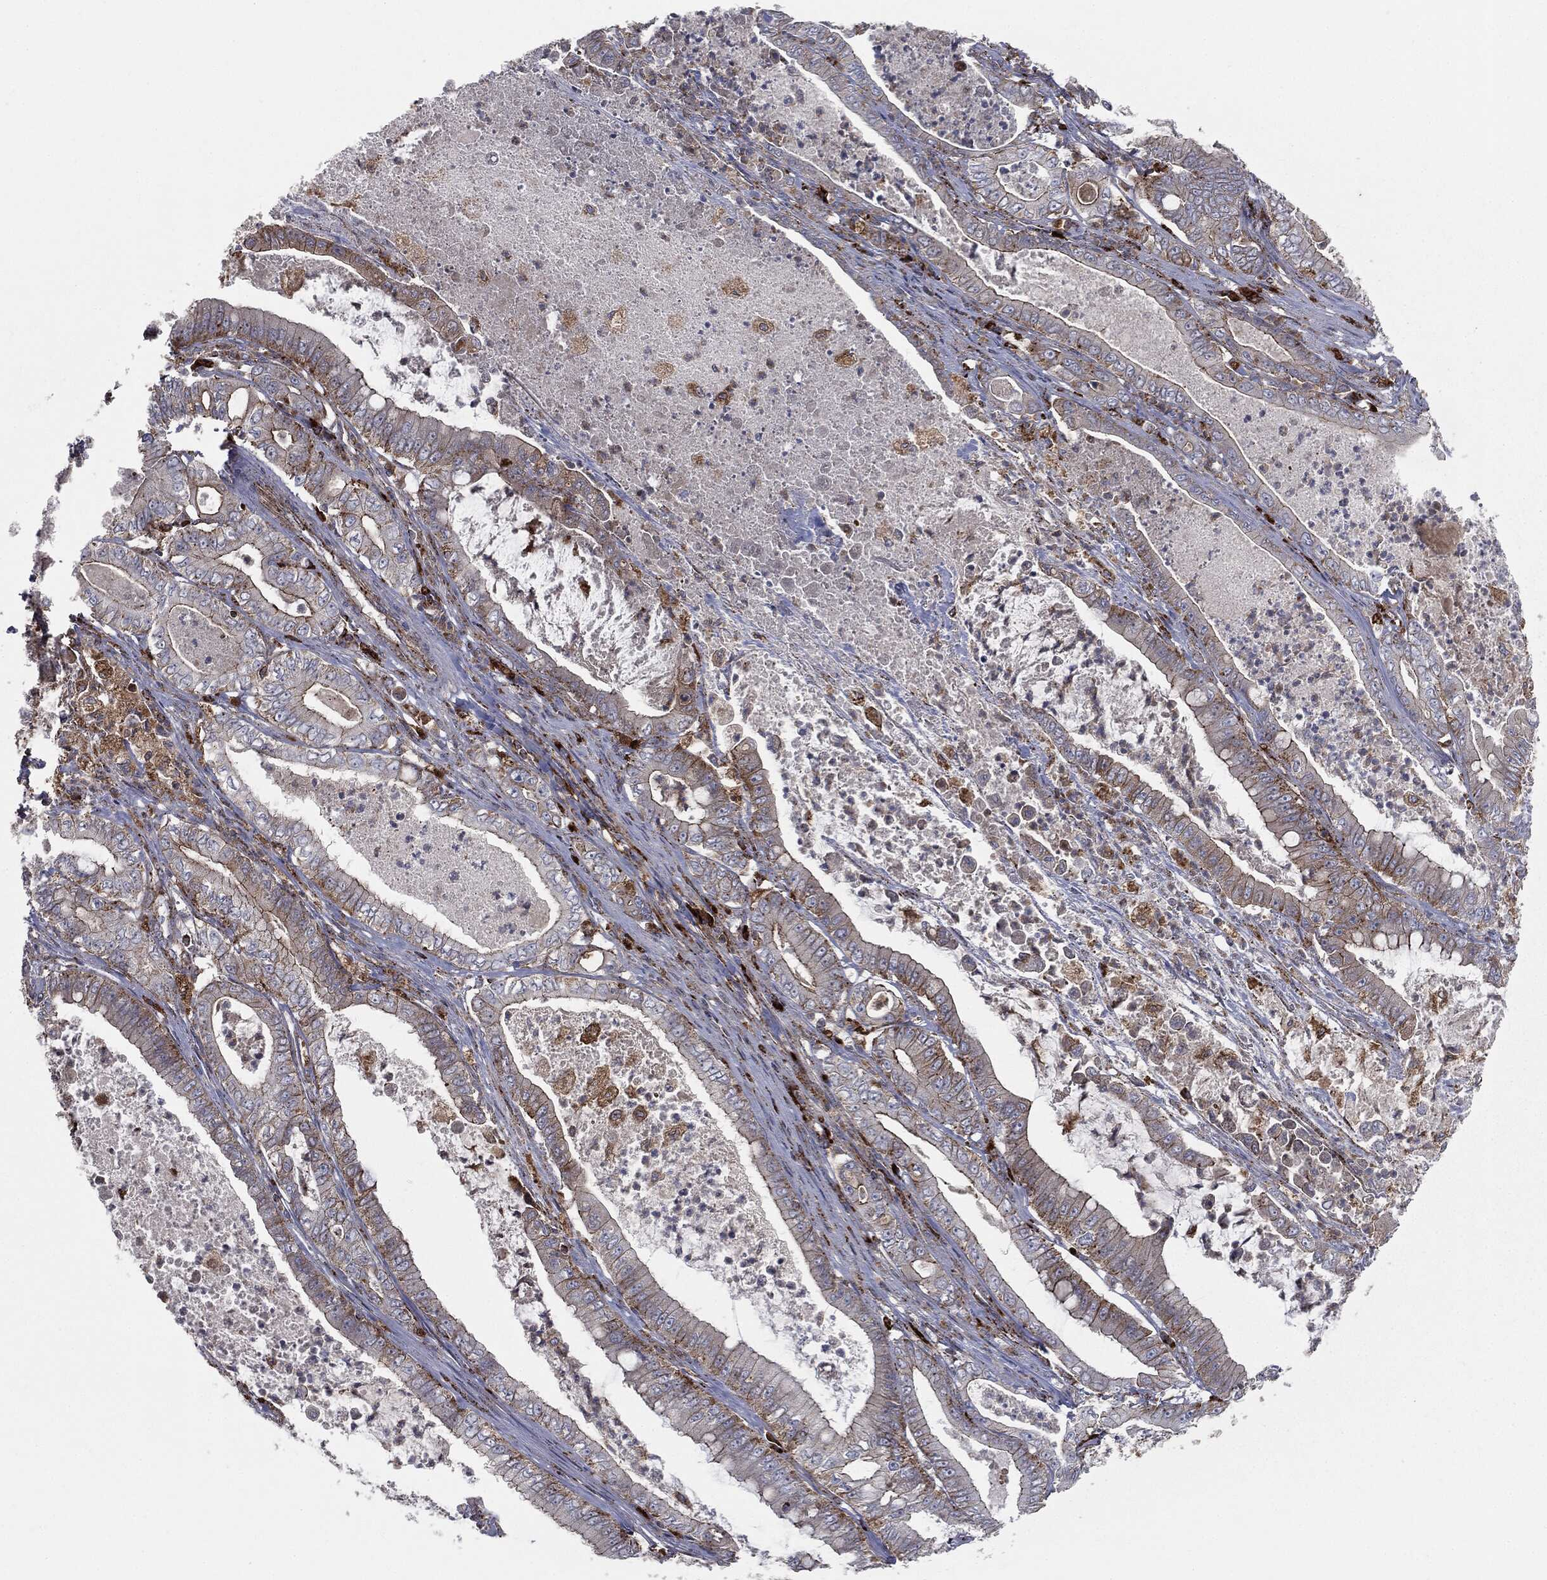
{"staining": {"intensity": "strong", "quantity": "<25%", "location": "cytoplasmic/membranous"}, "tissue": "pancreatic cancer", "cell_type": "Tumor cells", "image_type": "cancer", "snomed": [{"axis": "morphology", "description": "Adenocarcinoma, NOS"}, {"axis": "topography", "description": "Pancreas"}], "caption": "Immunohistochemical staining of adenocarcinoma (pancreatic) exhibits medium levels of strong cytoplasmic/membranous protein positivity in about <25% of tumor cells.", "gene": "CTSA", "patient": {"sex": "male", "age": 71}}